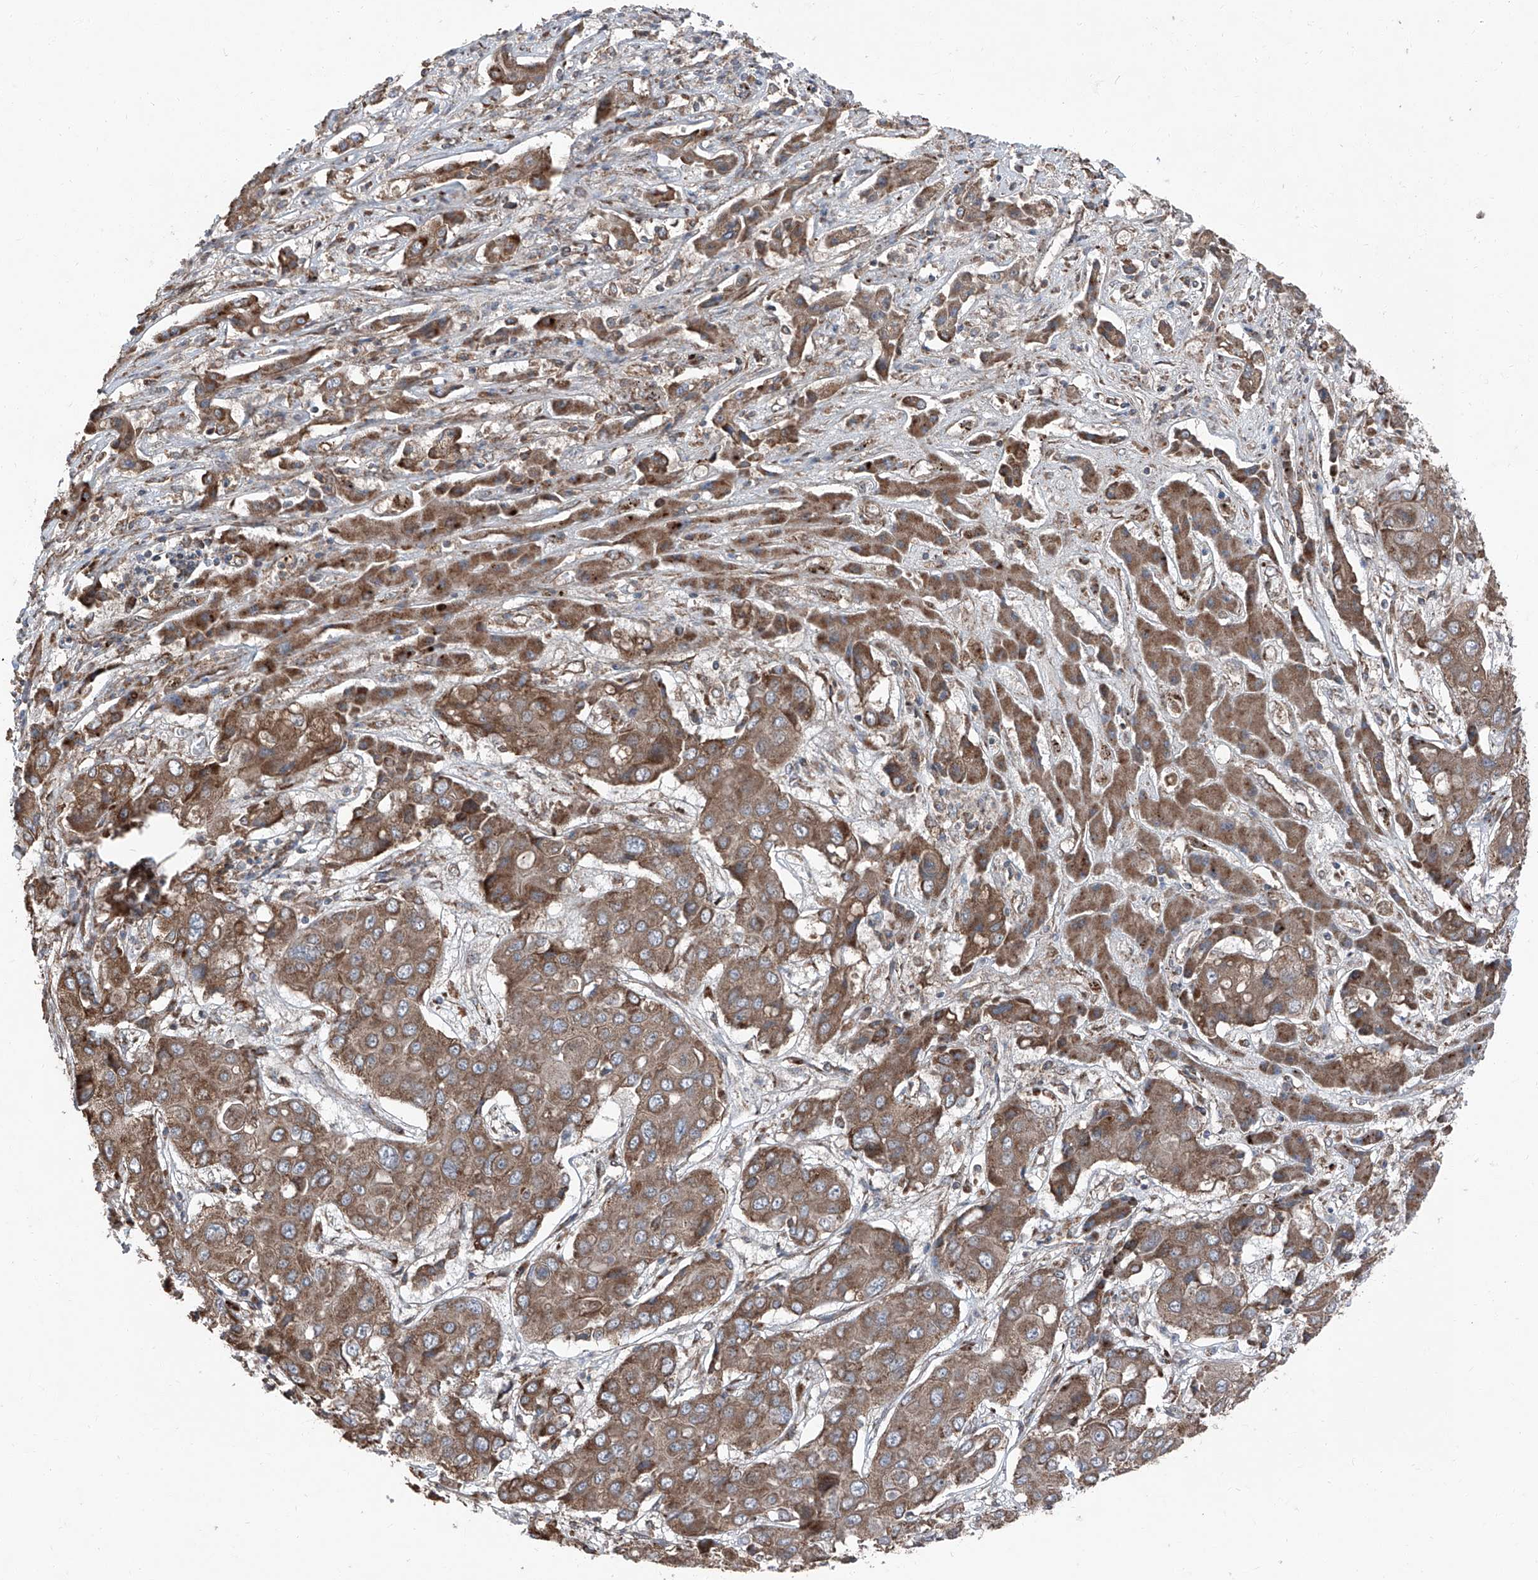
{"staining": {"intensity": "moderate", "quantity": ">75%", "location": "cytoplasmic/membranous"}, "tissue": "liver cancer", "cell_type": "Tumor cells", "image_type": "cancer", "snomed": [{"axis": "morphology", "description": "Cholangiocarcinoma"}, {"axis": "topography", "description": "Liver"}], "caption": "This photomicrograph reveals immunohistochemistry staining of liver cancer (cholangiocarcinoma), with medium moderate cytoplasmic/membranous positivity in approximately >75% of tumor cells.", "gene": "LIMK1", "patient": {"sex": "male", "age": 67}}